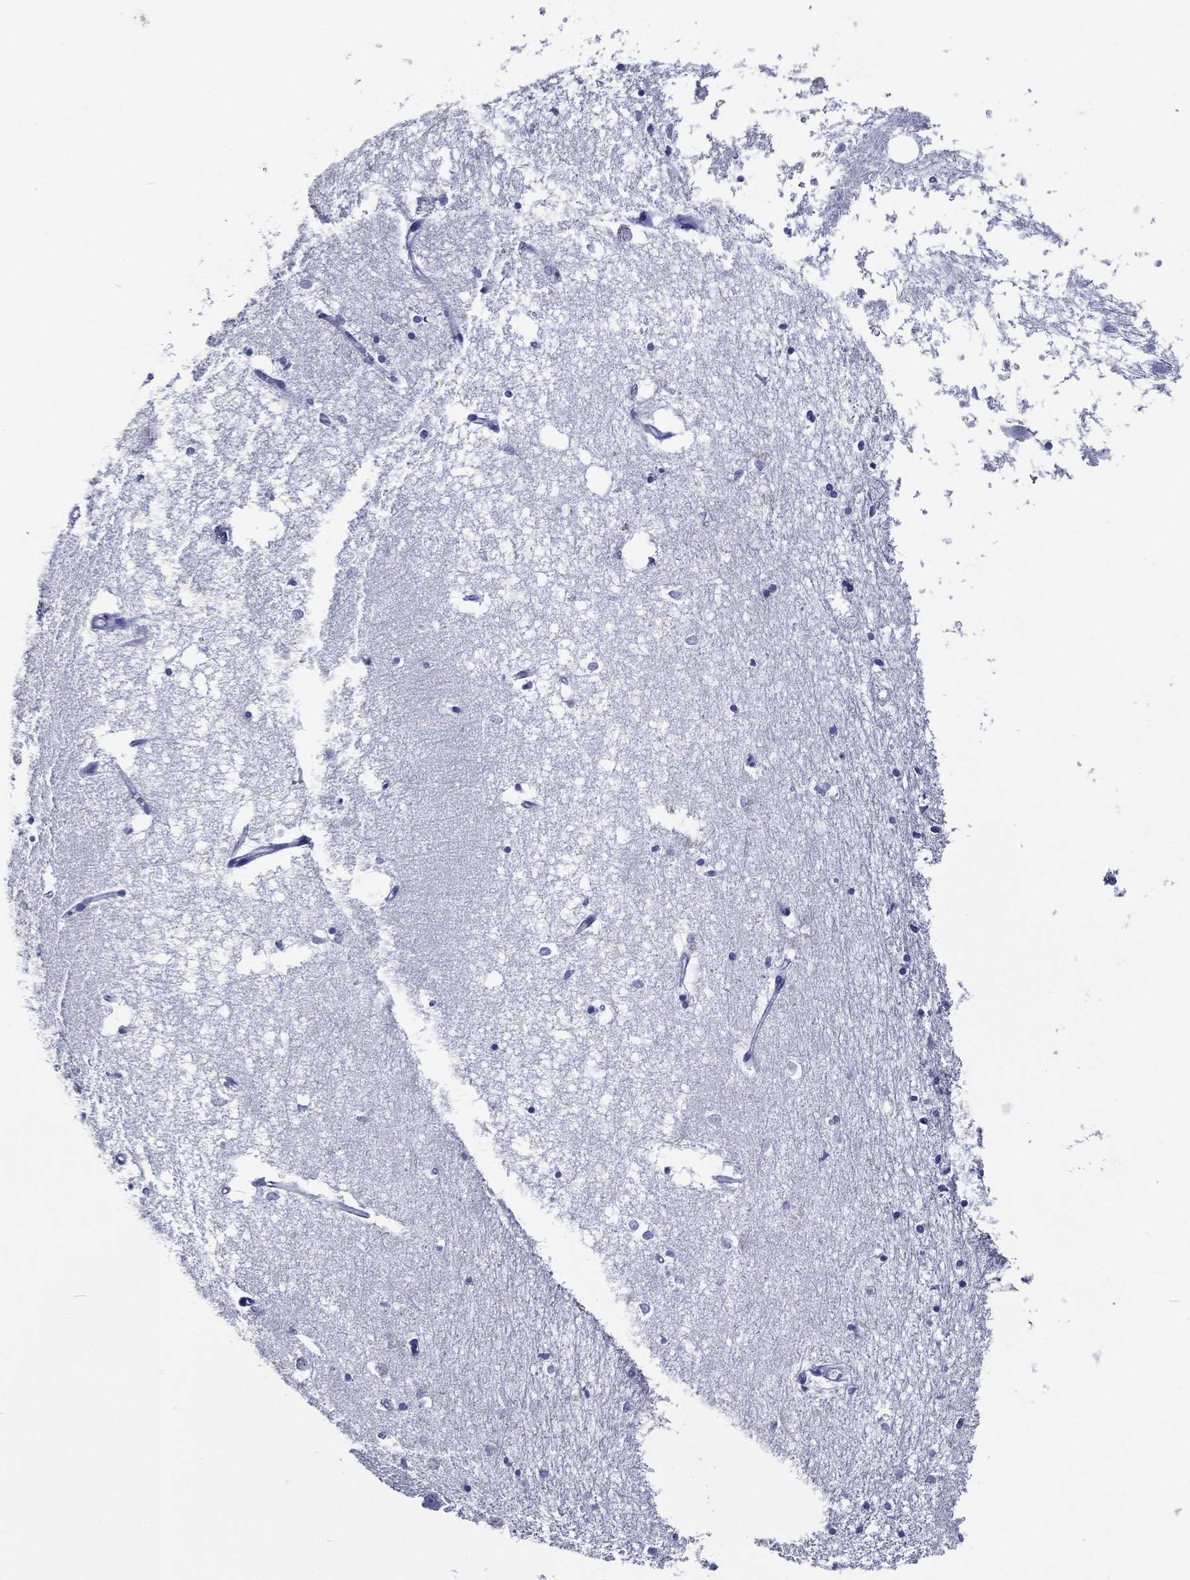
{"staining": {"intensity": "negative", "quantity": "none", "location": "none"}, "tissue": "hippocampus", "cell_type": "Glial cells", "image_type": "normal", "snomed": [{"axis": "morphology", "description": "Normal tissue, NOS"}, {"axis": "topography", "description": "Hippocampus"}], "caption": "DAB immunohistochemical staining of unremarkable human hippocampus reveals no significant positivity in glial cells.", "gene": "ACE2", "patient": {"sex": "male", "age": 70}}